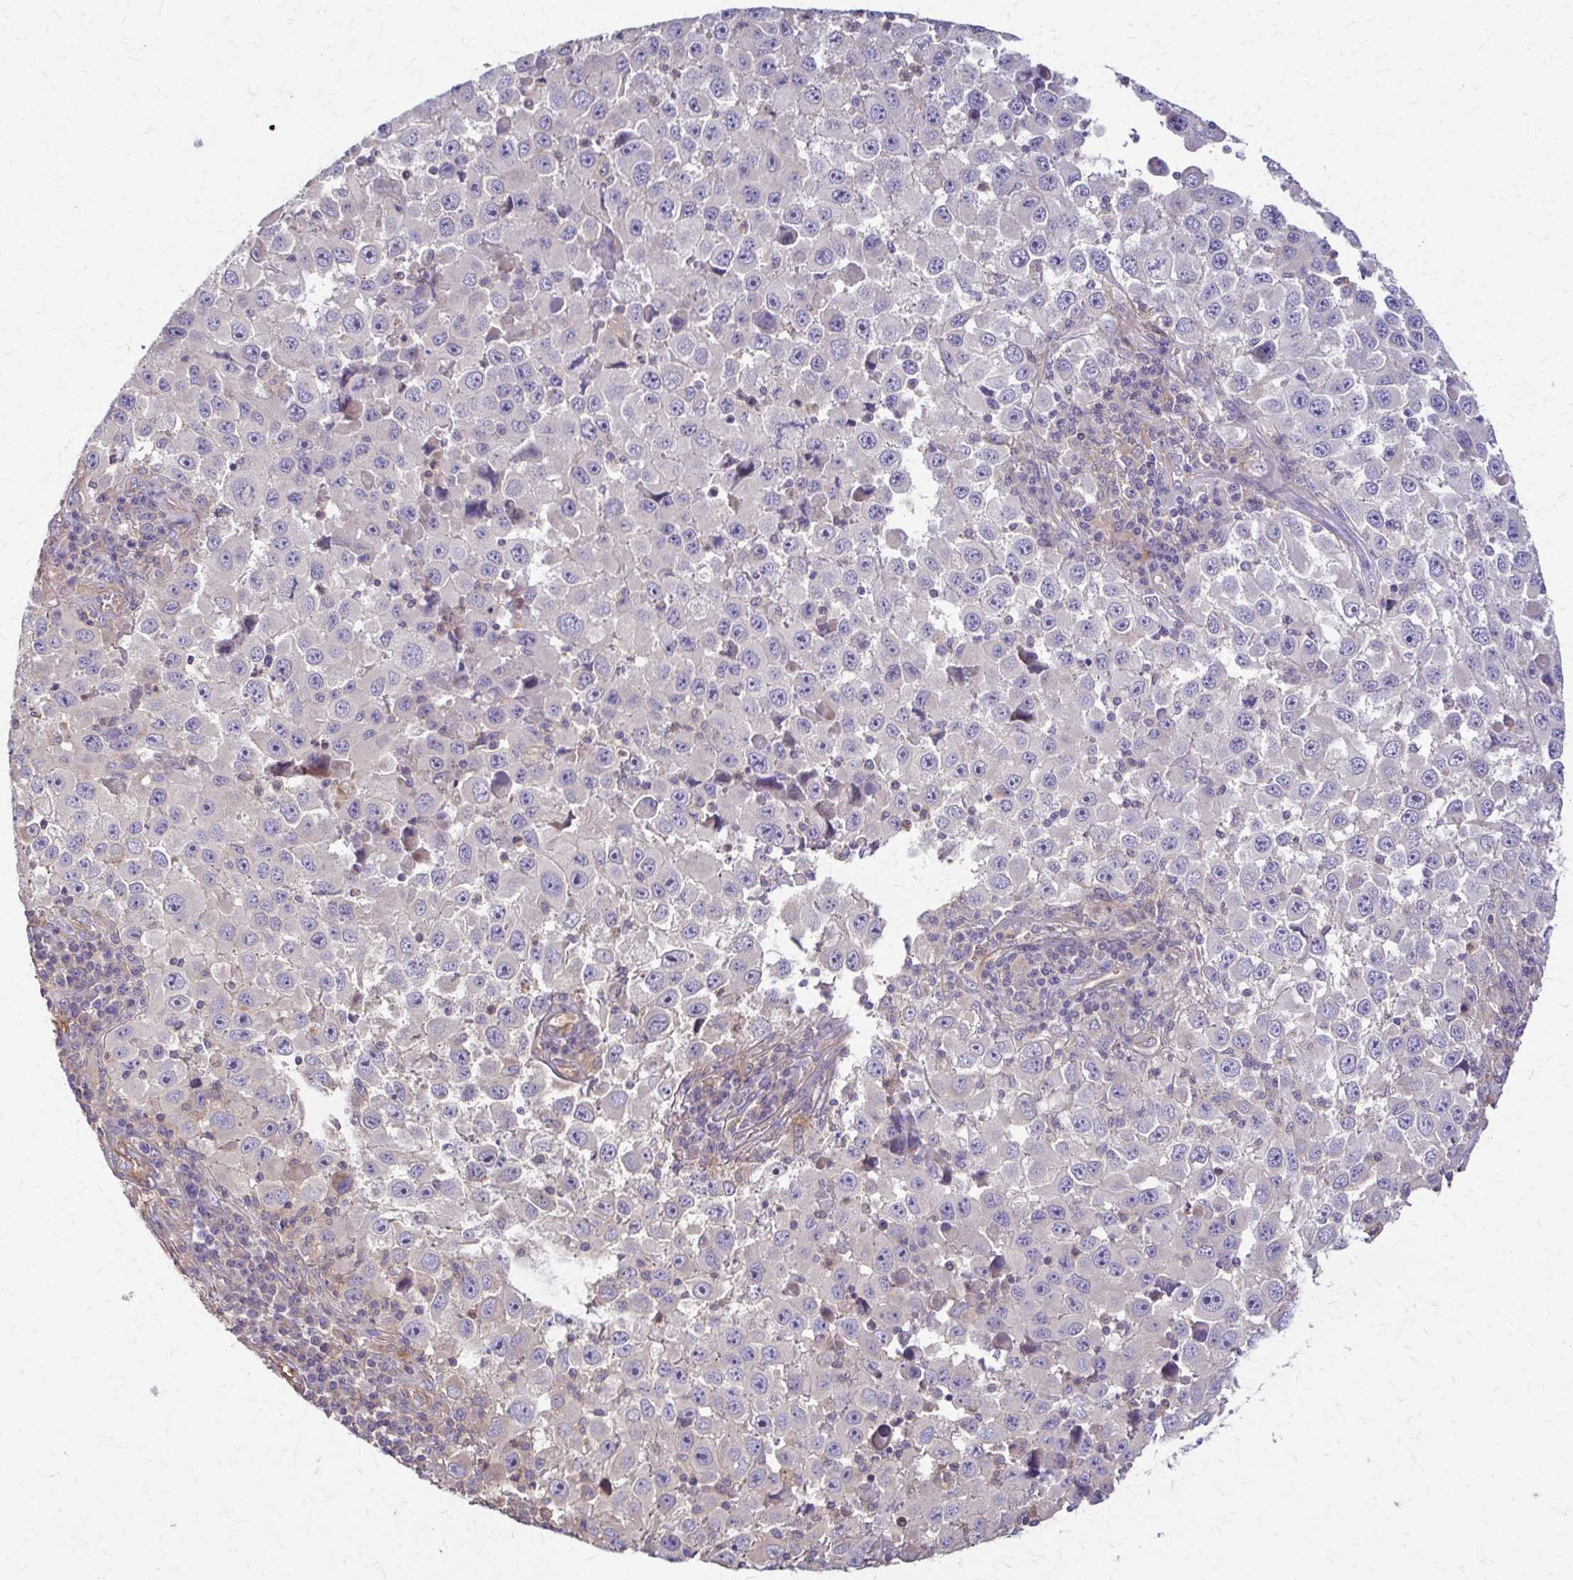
{"staining": {"intensity": "negative", "quantity": "none", "location": "none"}, "tissue": "melanoma", "cell_type": "Tumor cells", "image_type": "cancer", "snomed": [{"axis": "morphology", "description": "Malignant melanoma, Metastatic site"}, {"axis": "topography", "description": "Lymph node"}], "caption": "DAB (3,3'-diaminobenzidine) immunohistochemical staining of human melanoma exhibits no significant positivity in tumor cells.", "gene": "DSP", "patient": {"sex": "female", "age": 67}}